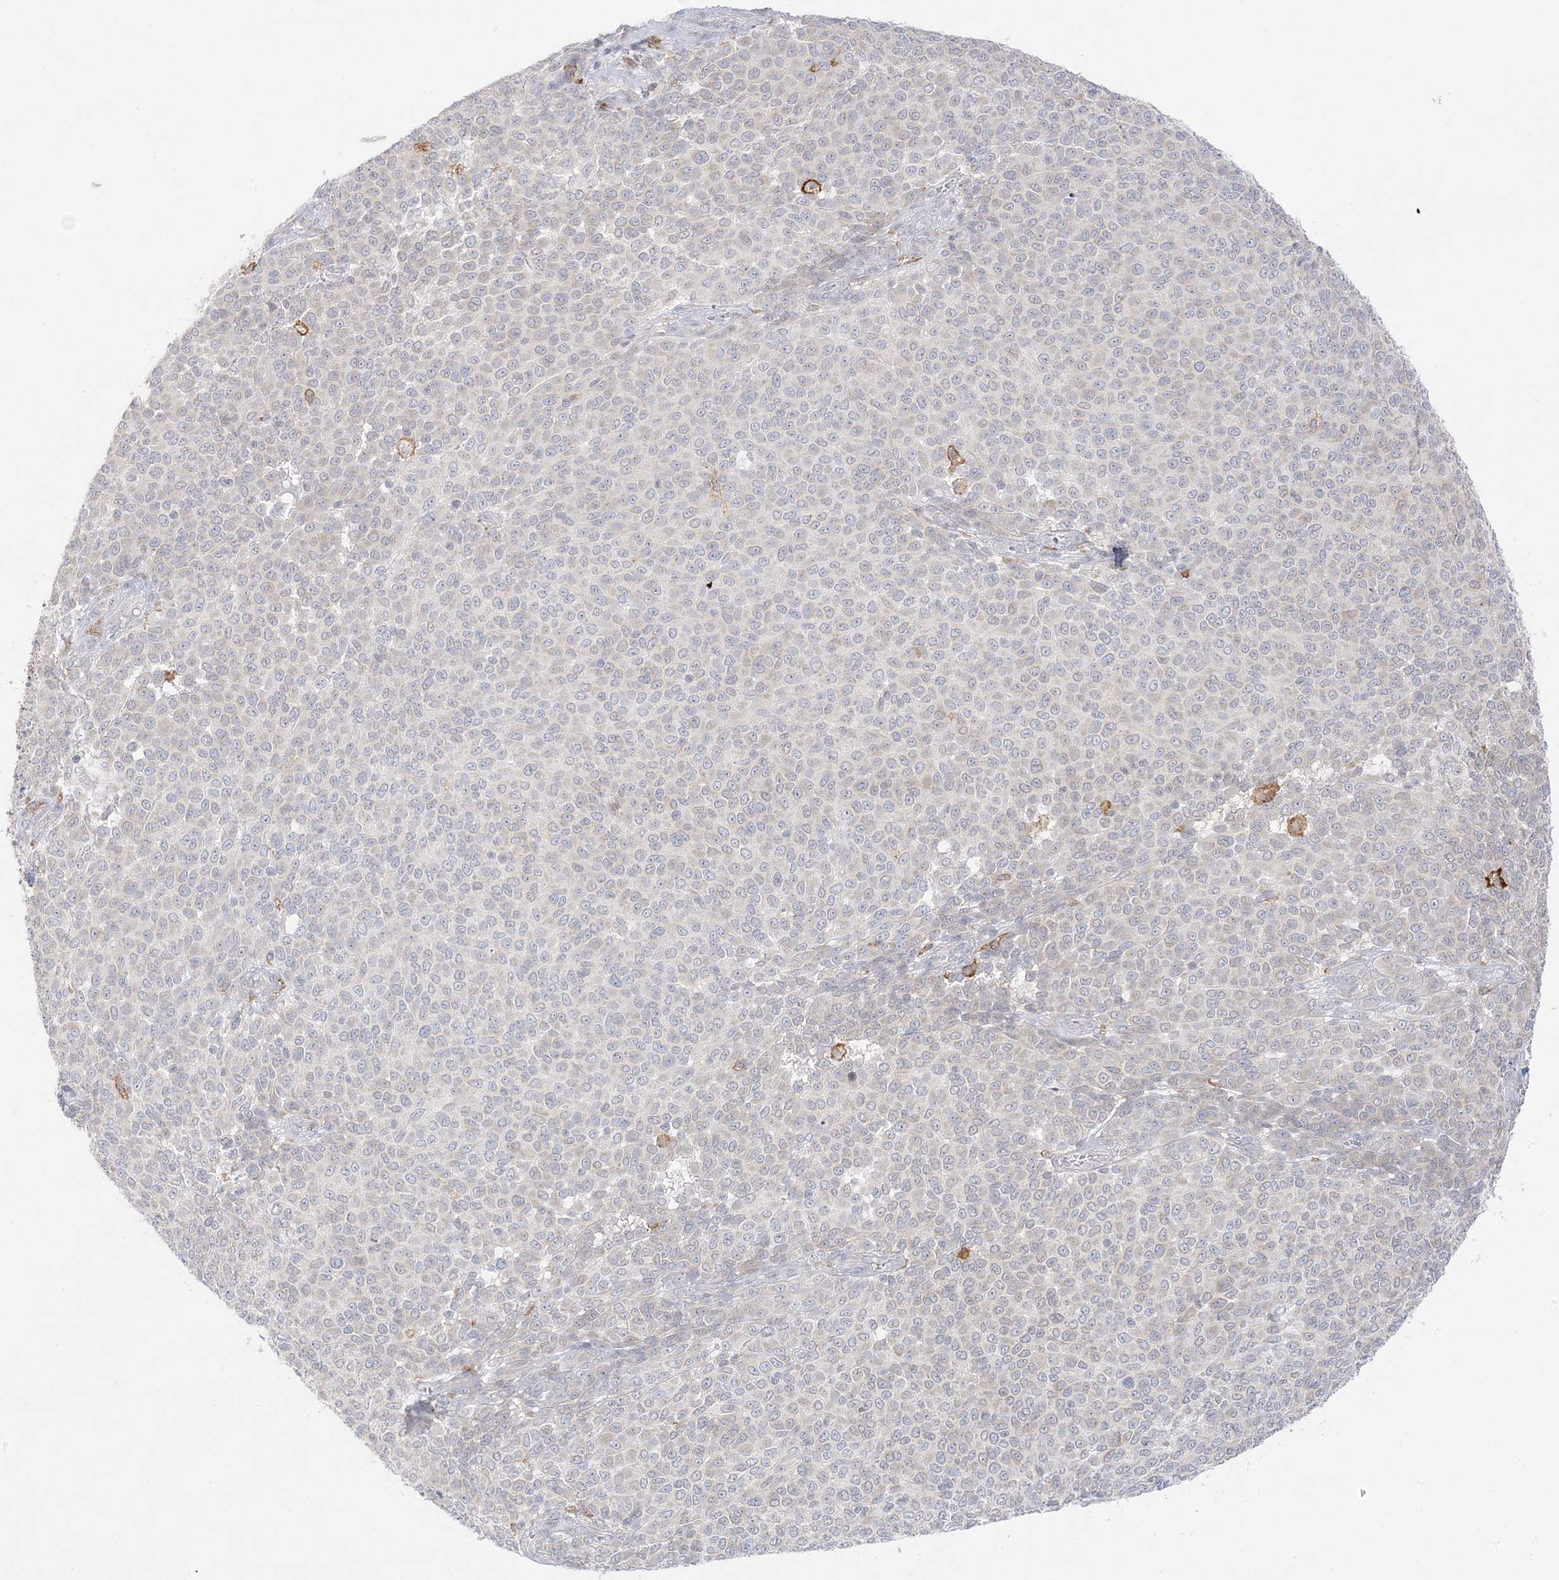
{"staining": {"intensity": "negative", "quantity": "none", "location": "none"}, "tissue": "melanoma", "cell_type": "Tumor cells", "image_type": "cancer", "snomed": [{"axis": "morphology", "description": "Malignant melanoma, NOS"}, {"axis": "topography", "description": "Skin"}], "caption": "The photomicrograph shows no significant positivity in tumor cells of melanoma. The staining was performed using DAB (3,3'-diaminobenzidine) to visualize the protein expression in brown, while the nuclei were stained in blue with hematoxylin (Magnification: 20x).", "gene": "C2CD2", "patient": {"sex": "male", "age": 49}}